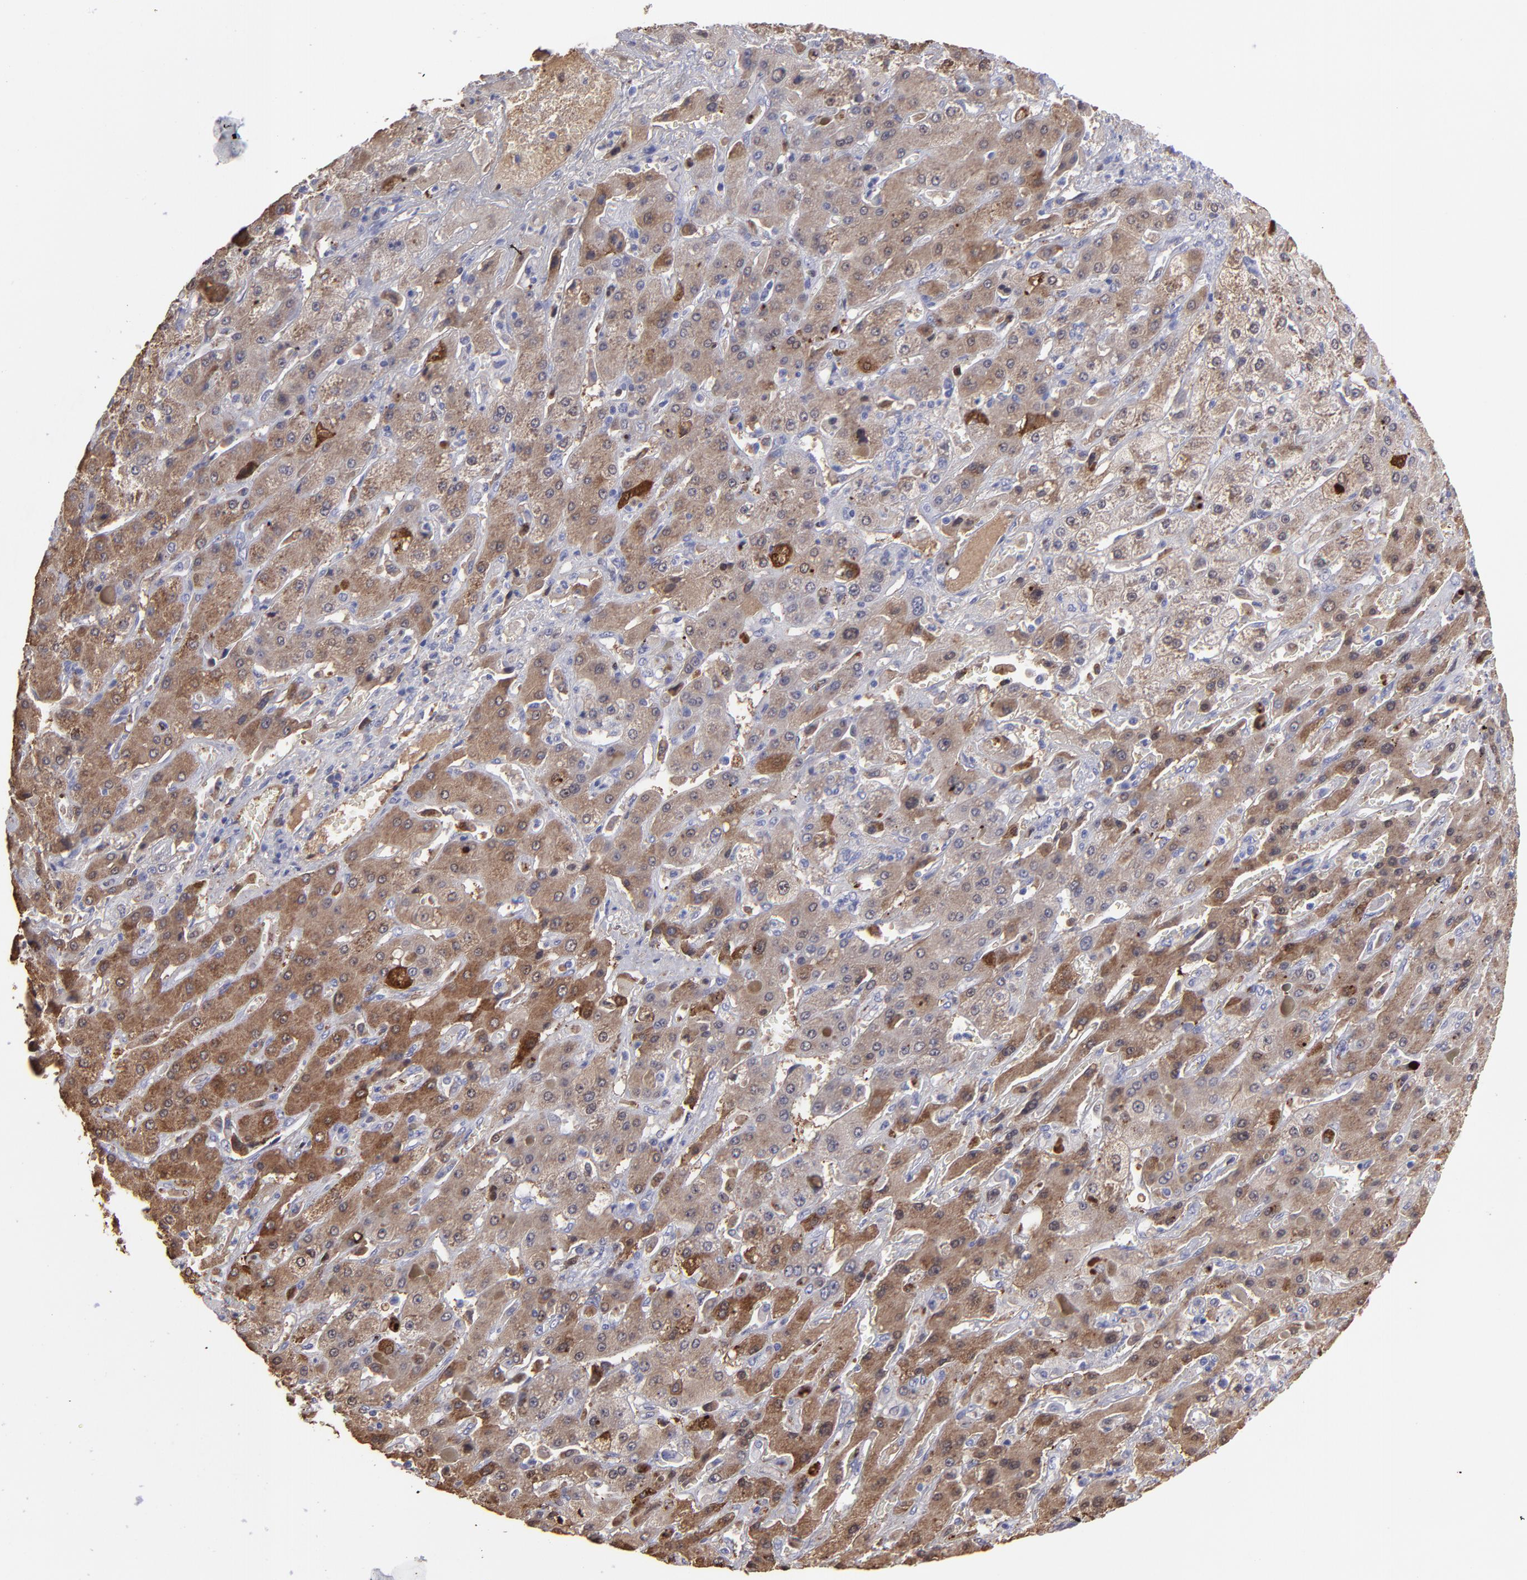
{"staining": {"intensity": "moderate", "quantity": ">75%", "location": "cytoplasmic/membranous"}, "tissue": "liver cancer", "cell_type": "Tumor cells", "image_type": "cancer", "snomed": [{"axis": "morphology", "description": "Cholangiocarcinoma"}, {"axis": "topography", "description": "Liver"}], "caption": "Approximately >75% of tumor cells in human liver cholangiocarcinoma demonstrate moderate cytoplasmic/membranous protein expression as visualized by brown immunohistochemical staining.", "gene": "ALDOB", "patient": {"sex": "female", "age": 52}}